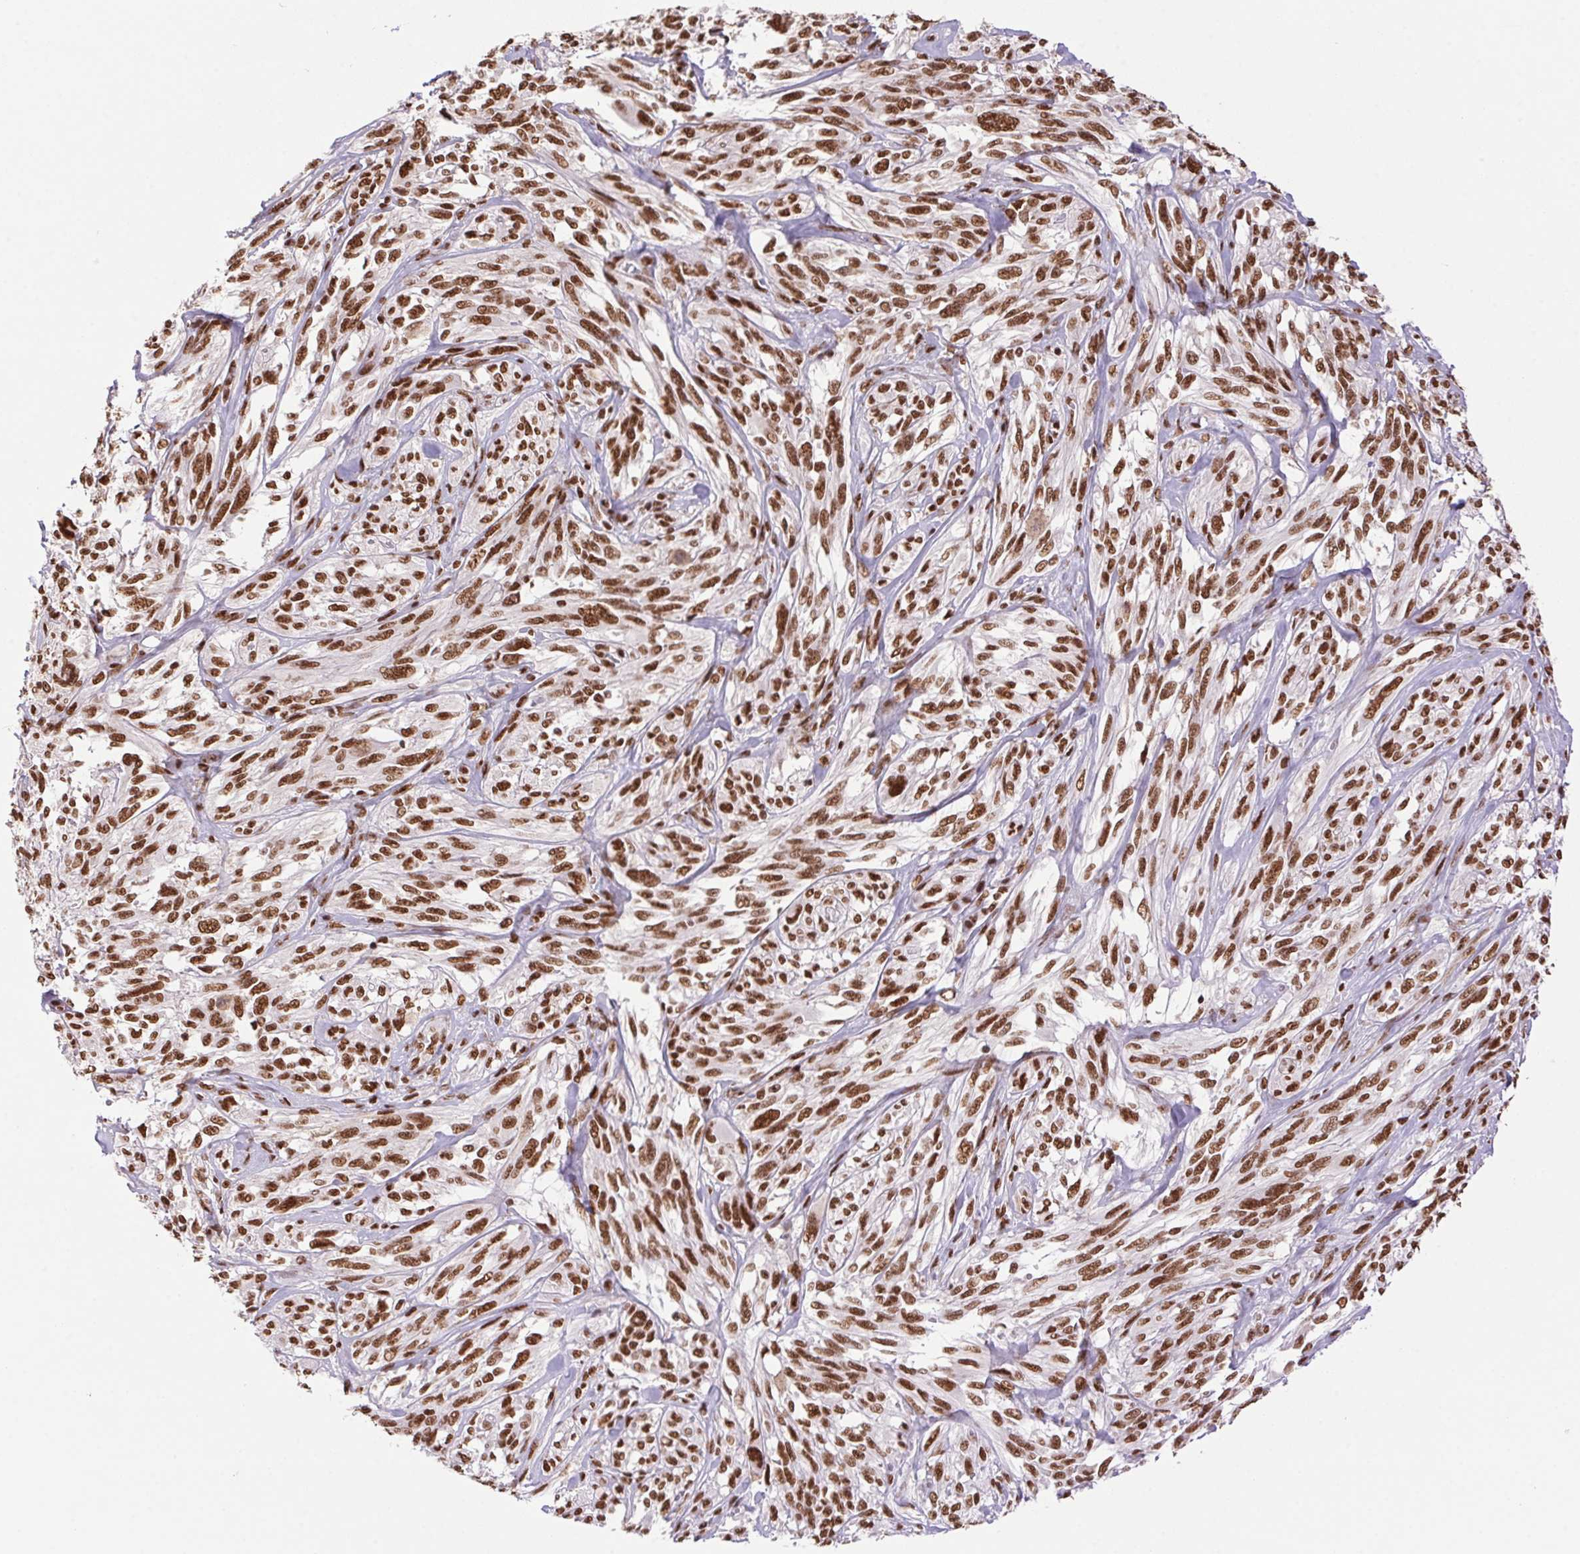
{"staining": {"intensity": "moderate", "quantity": ">75%", "location": "nuclear"}, "tissue": "melanoma", "cell_type": "Tumor cells", "image_type": "cancer", "snomed": [{"axis": "morphology", "description": "Malignant melanoma, NOS"}, {"axis": "topography", "description": "Skin"}], "caption": "Moderate nuclear protein positivity is appreciated in about >75% of tumor cells in malignant melanoma. (DAB IHC, brown staining for protein, blue staining for nuclei).", "gene": "ZNF207", "patient": {"sex": "female", "age": 91}}